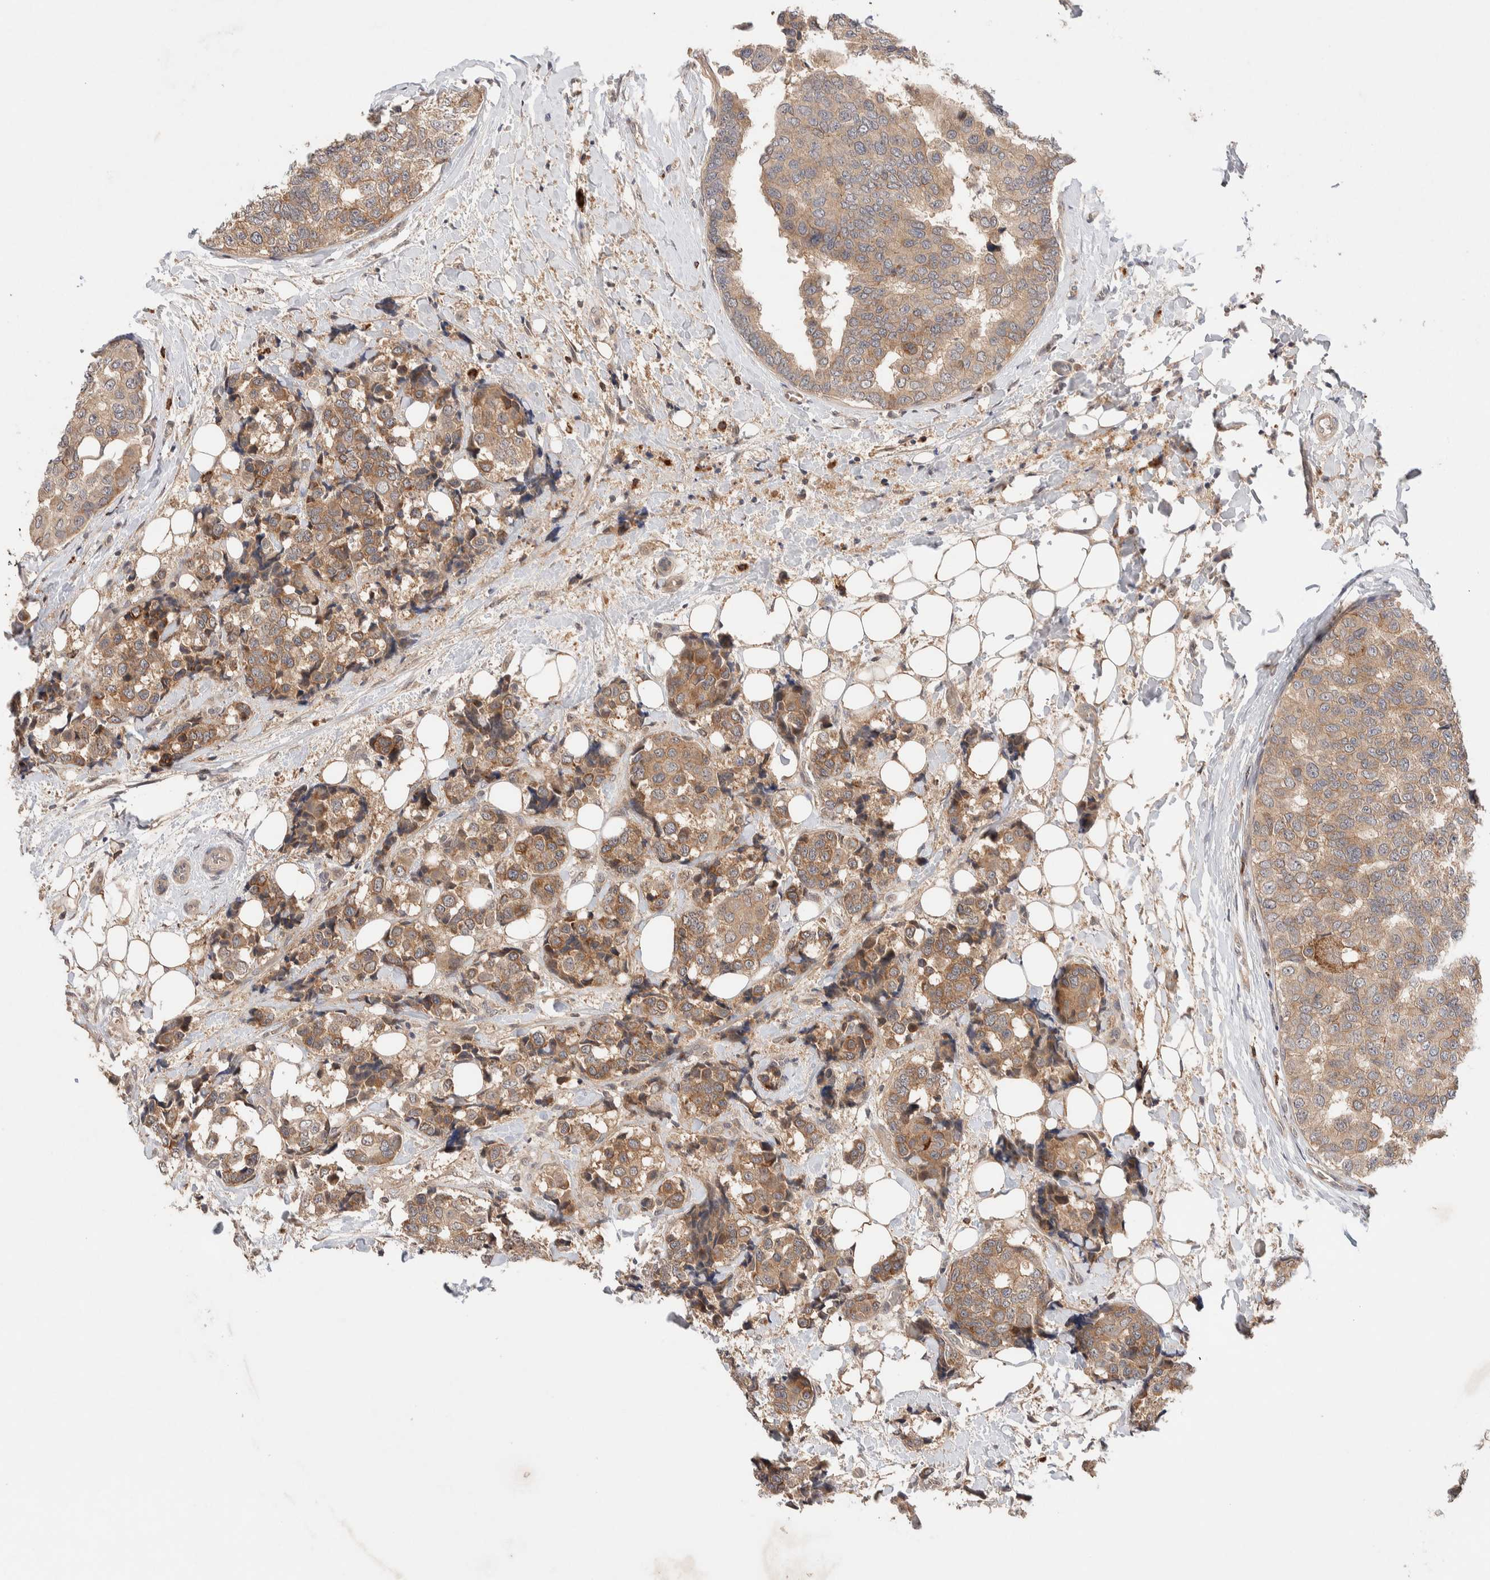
{"staining": {"intensity": "moderate", "quantity": ">75%", "location": "cytoplasmic/membranous"}, "tissue": "breast cancer", "cell_type": "Tumor cells", "image_type": "cancer", "snomed": [{"axis": "morphology", "description": "Normal tissue, NOS"}, {"axis": "morphology", "description": "Duct carcinoma"}, {"axis": "topography", "description": "Breast"}], "caption": "Human intraductal carcinoma (breast) stained with a protein marker shows moderate staining in tumor cells.", "gene": "CASK", "patient": {"sex": "female", "age": 43}}